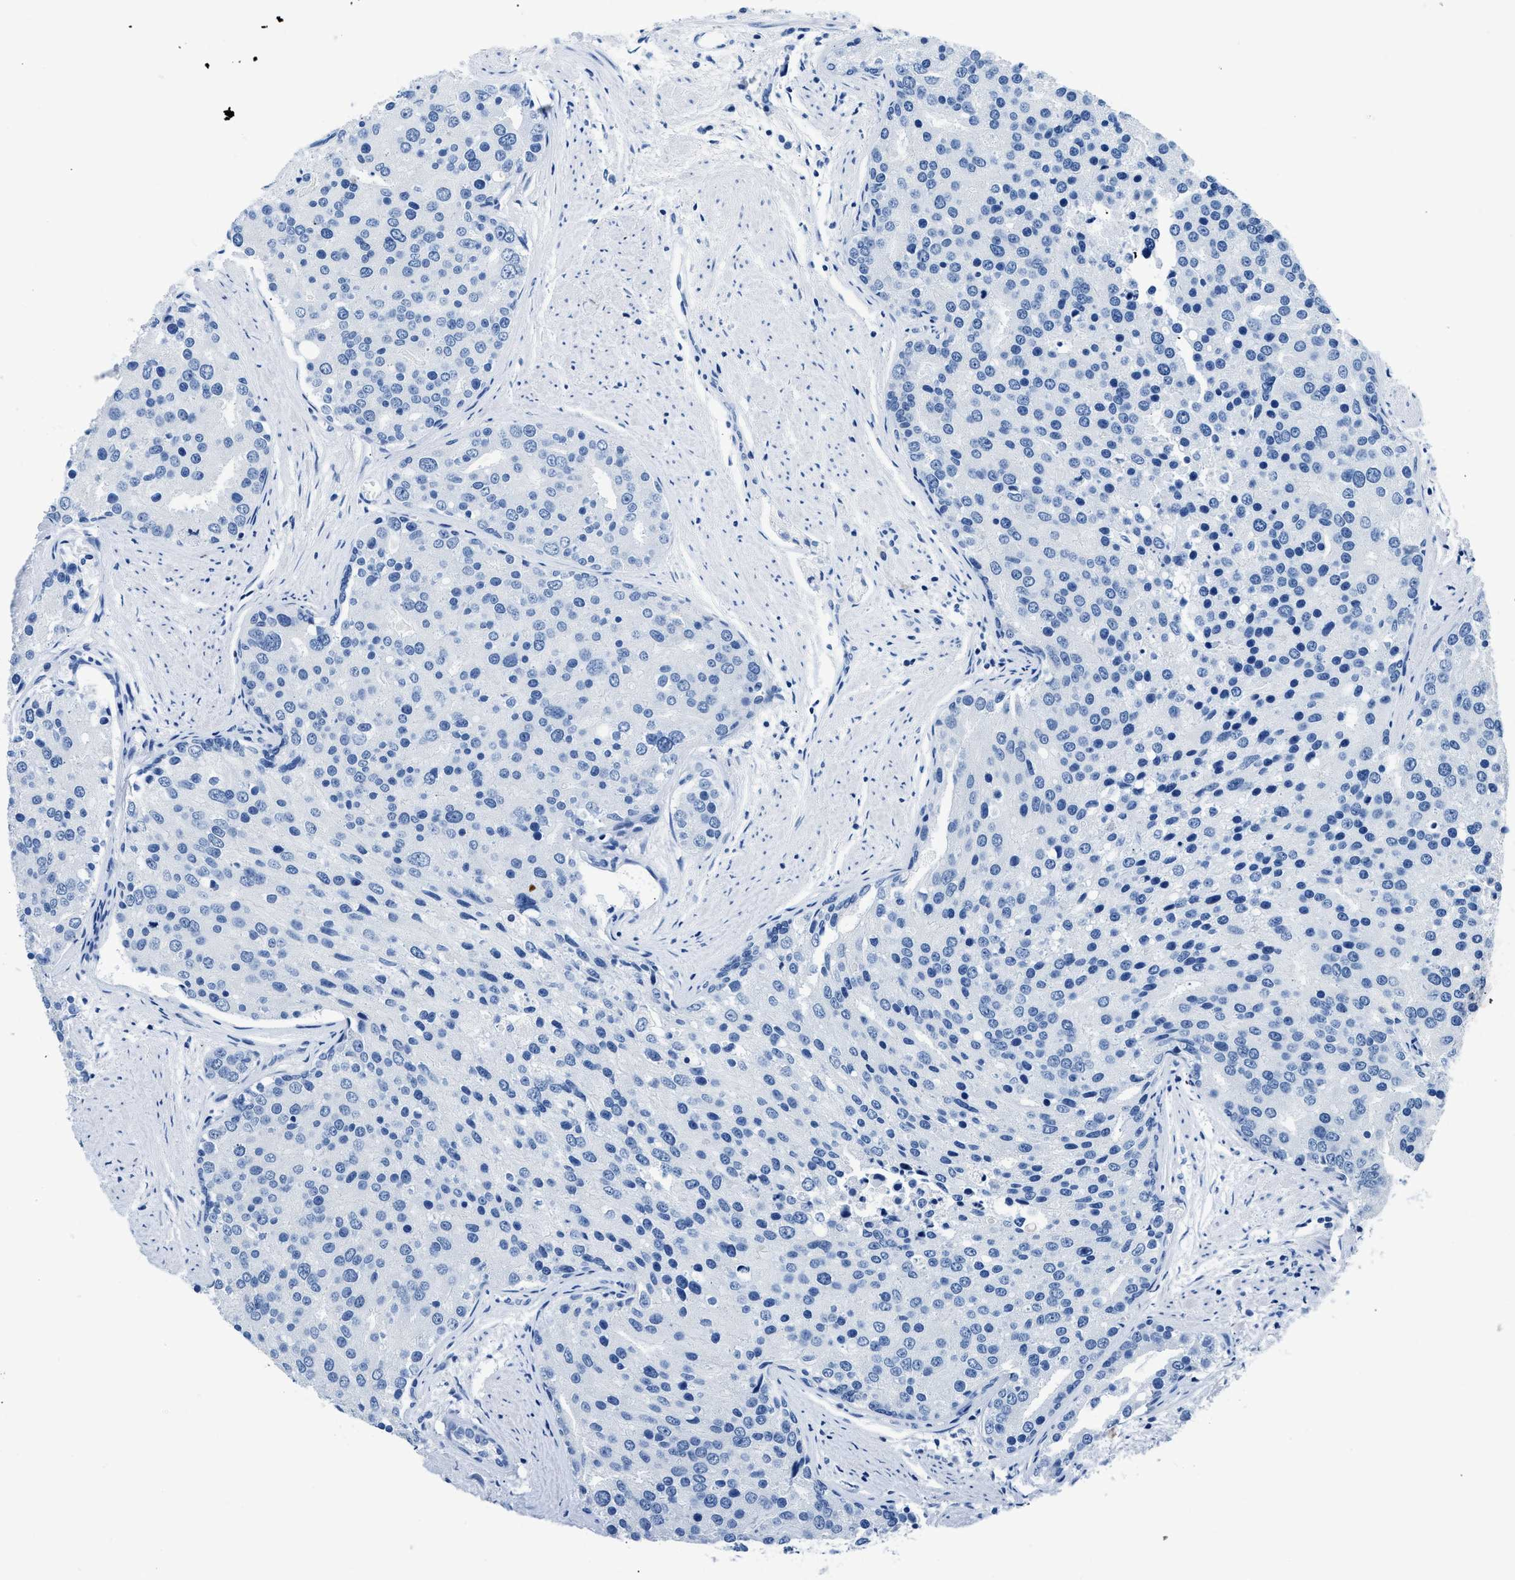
{"staining": {"intensity": "negative", "quantity": "none", "location": "none"}, "tissue": "prostate cancer", "cell_type": "Tumor cells", "image_type": "cancer", "snomed": [{"axis": "morphology", "description": "Adenocarcinoma, High grade"}, {"axis": "topography", "description": "Prostate"}], "caption": "Tumor cells show no significant protein expression in prostate adenocarcinoma (high-grade).", "gene": "NFATC2", "patient": {"sex": "male", "age": 50}}